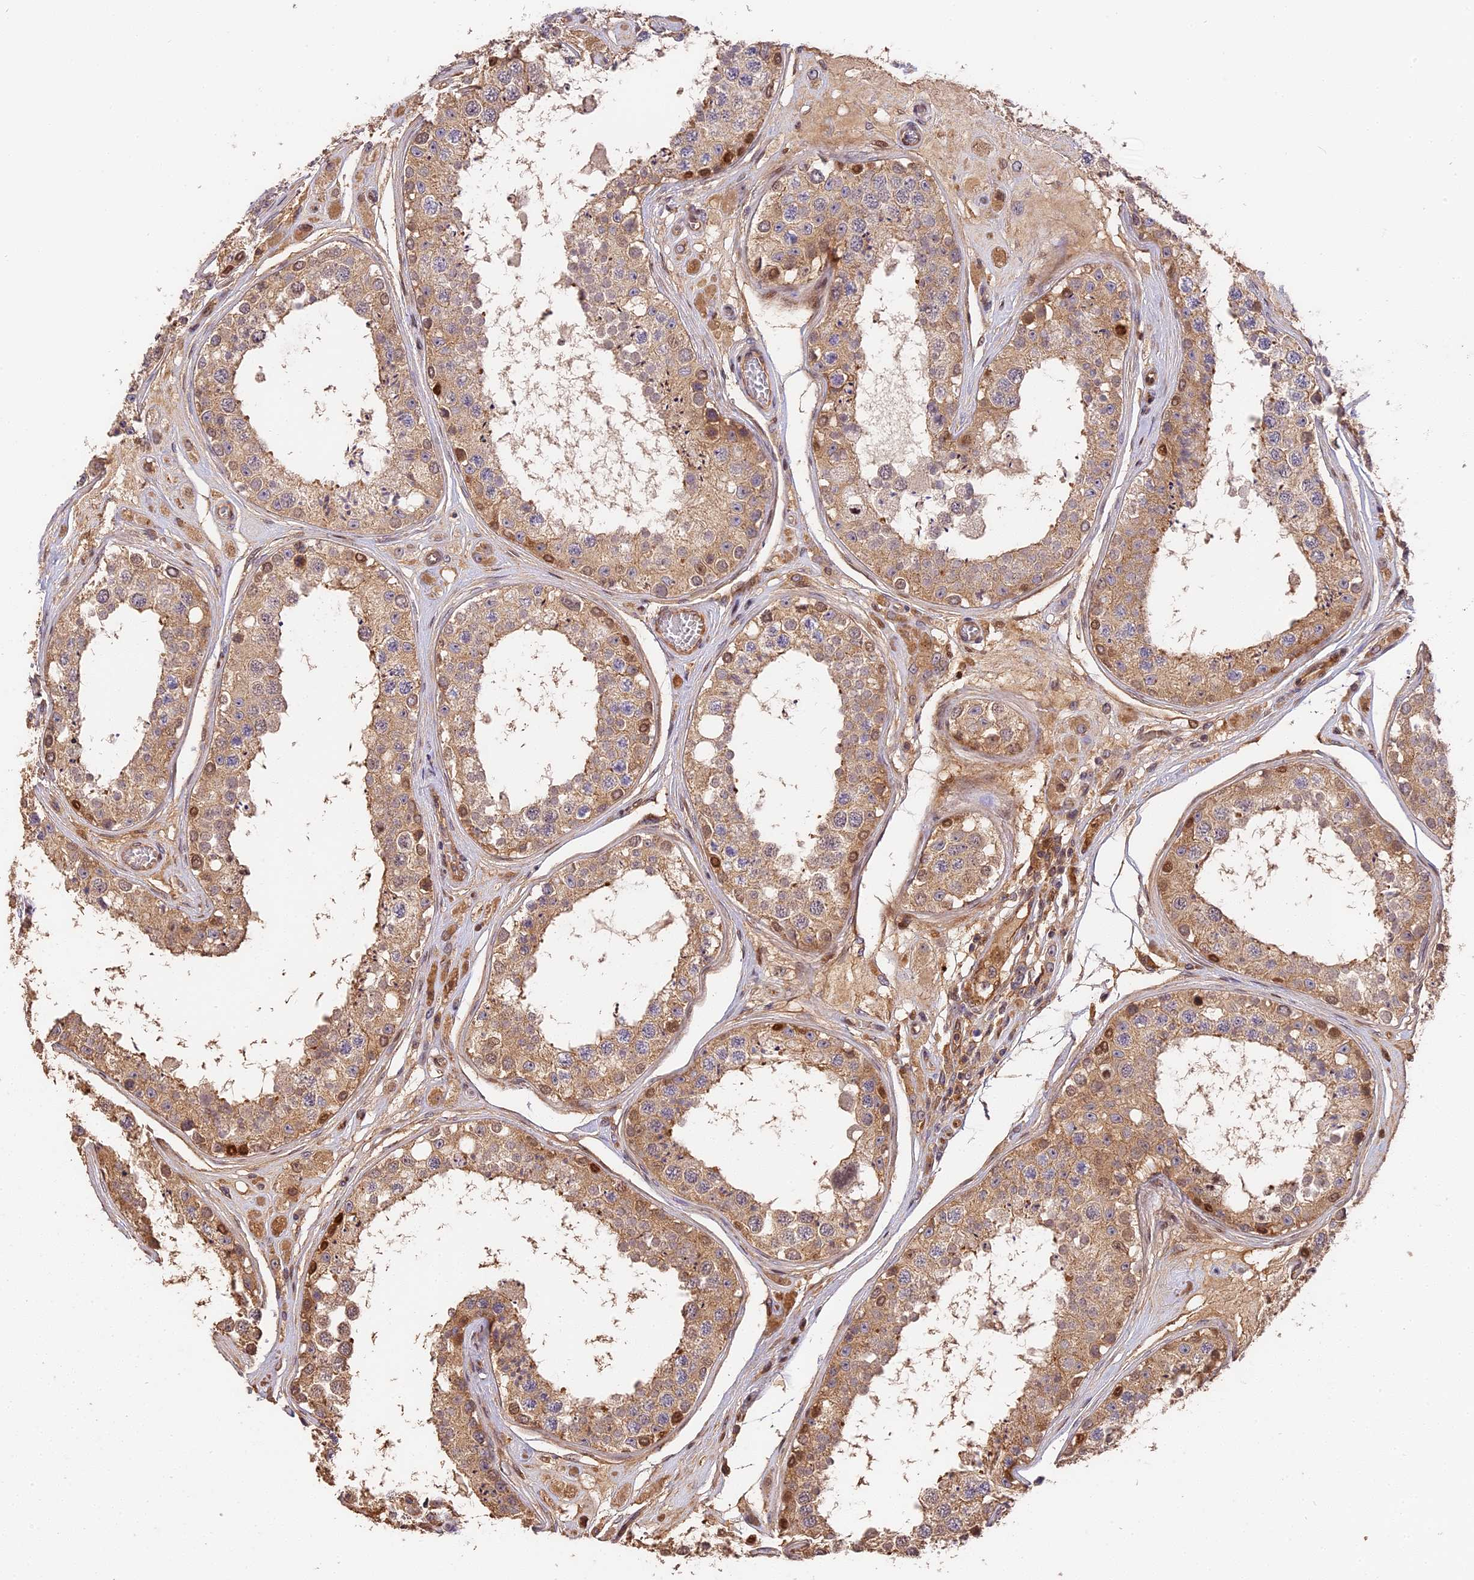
{"staining": {"intensity": "moderate", "quantity": ">75%", "location": "cytoplasmic/membranous"}, "tissue": "testis", "cell_type": "Cells in seminiferous ducts", "image_type": "normal", "snomed": [{"axis": "morphology", "description": "Normal tissue, NOS"}, {"axis": "topography", "description": "Testis"}], "caption": "A medium amount of moderate cytoplasmic/membranous staining is present in about >75% of cells in seminiferous ducts in normal testis. The staining was performed using DAB to visualize the protein expression in brown, while the nuclei were stained in blue with hematoxylin (Magnification: 20x).", "gene": "ARHGAP17", "patient": {"sex": "male", "age": 25}}